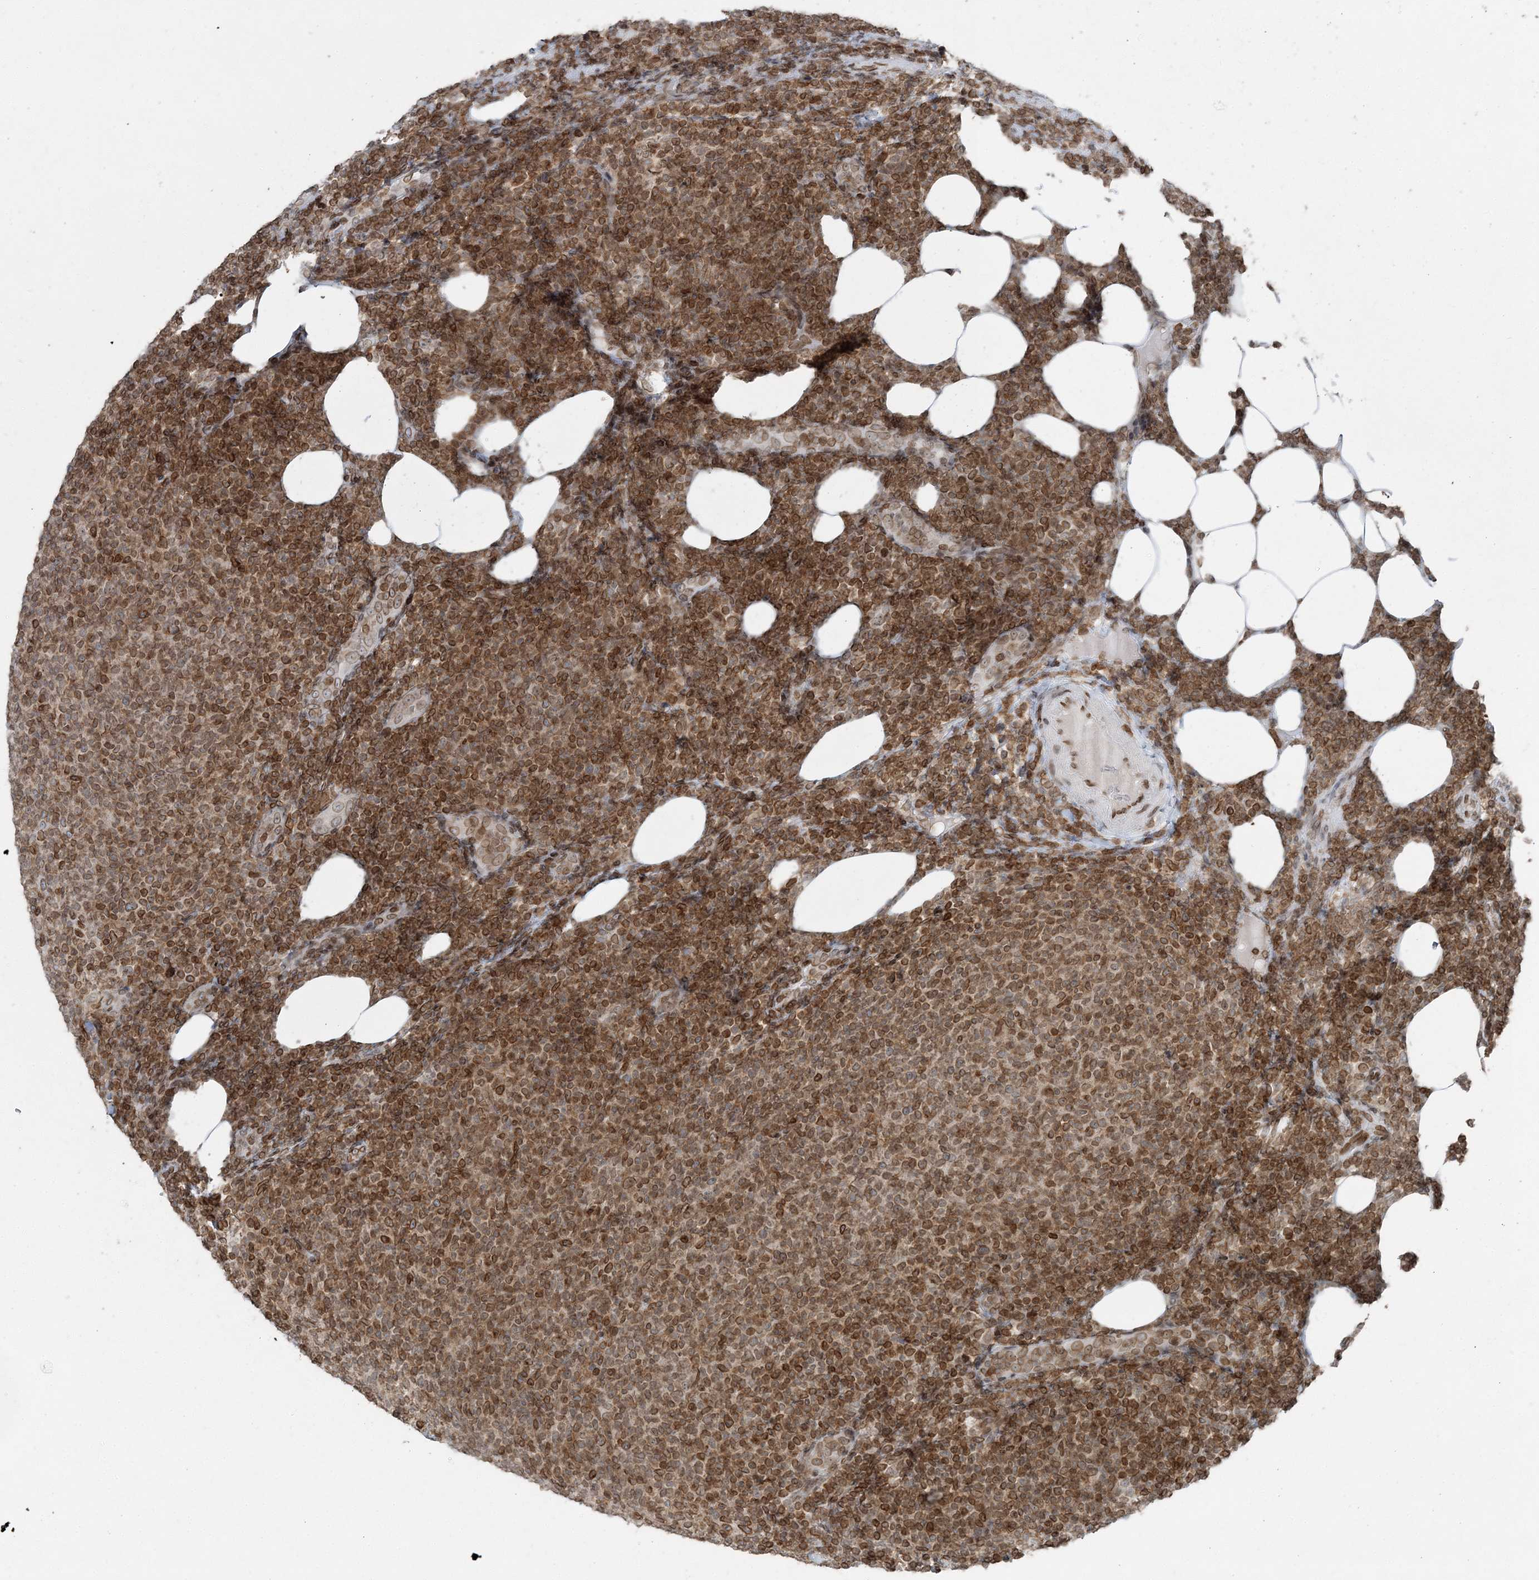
{"staining": {"intensity": "moderate", "quantity": ">75%", "location": "cytoplasmic/membranous,nuclear"}, "tissue": "lymphoma", "cell_type": "Tumor cells", "image_type": "cancer", "snomed": [{"axis": "morphology", "description": "Malignant lymphoma, non-Hodgkin's type, Low grade"}, {"axis": "topography", "description": "Lymph node"}], "caption": "Moderate cytoplasmic/membranous and nuclear staining is present in about >75% of tumor cells in lymphoma. (Brightfield microscopy of DAB IHC at high magnification).", "gene": "GJD4", "patient": {"sex": "male", "age": 66}}